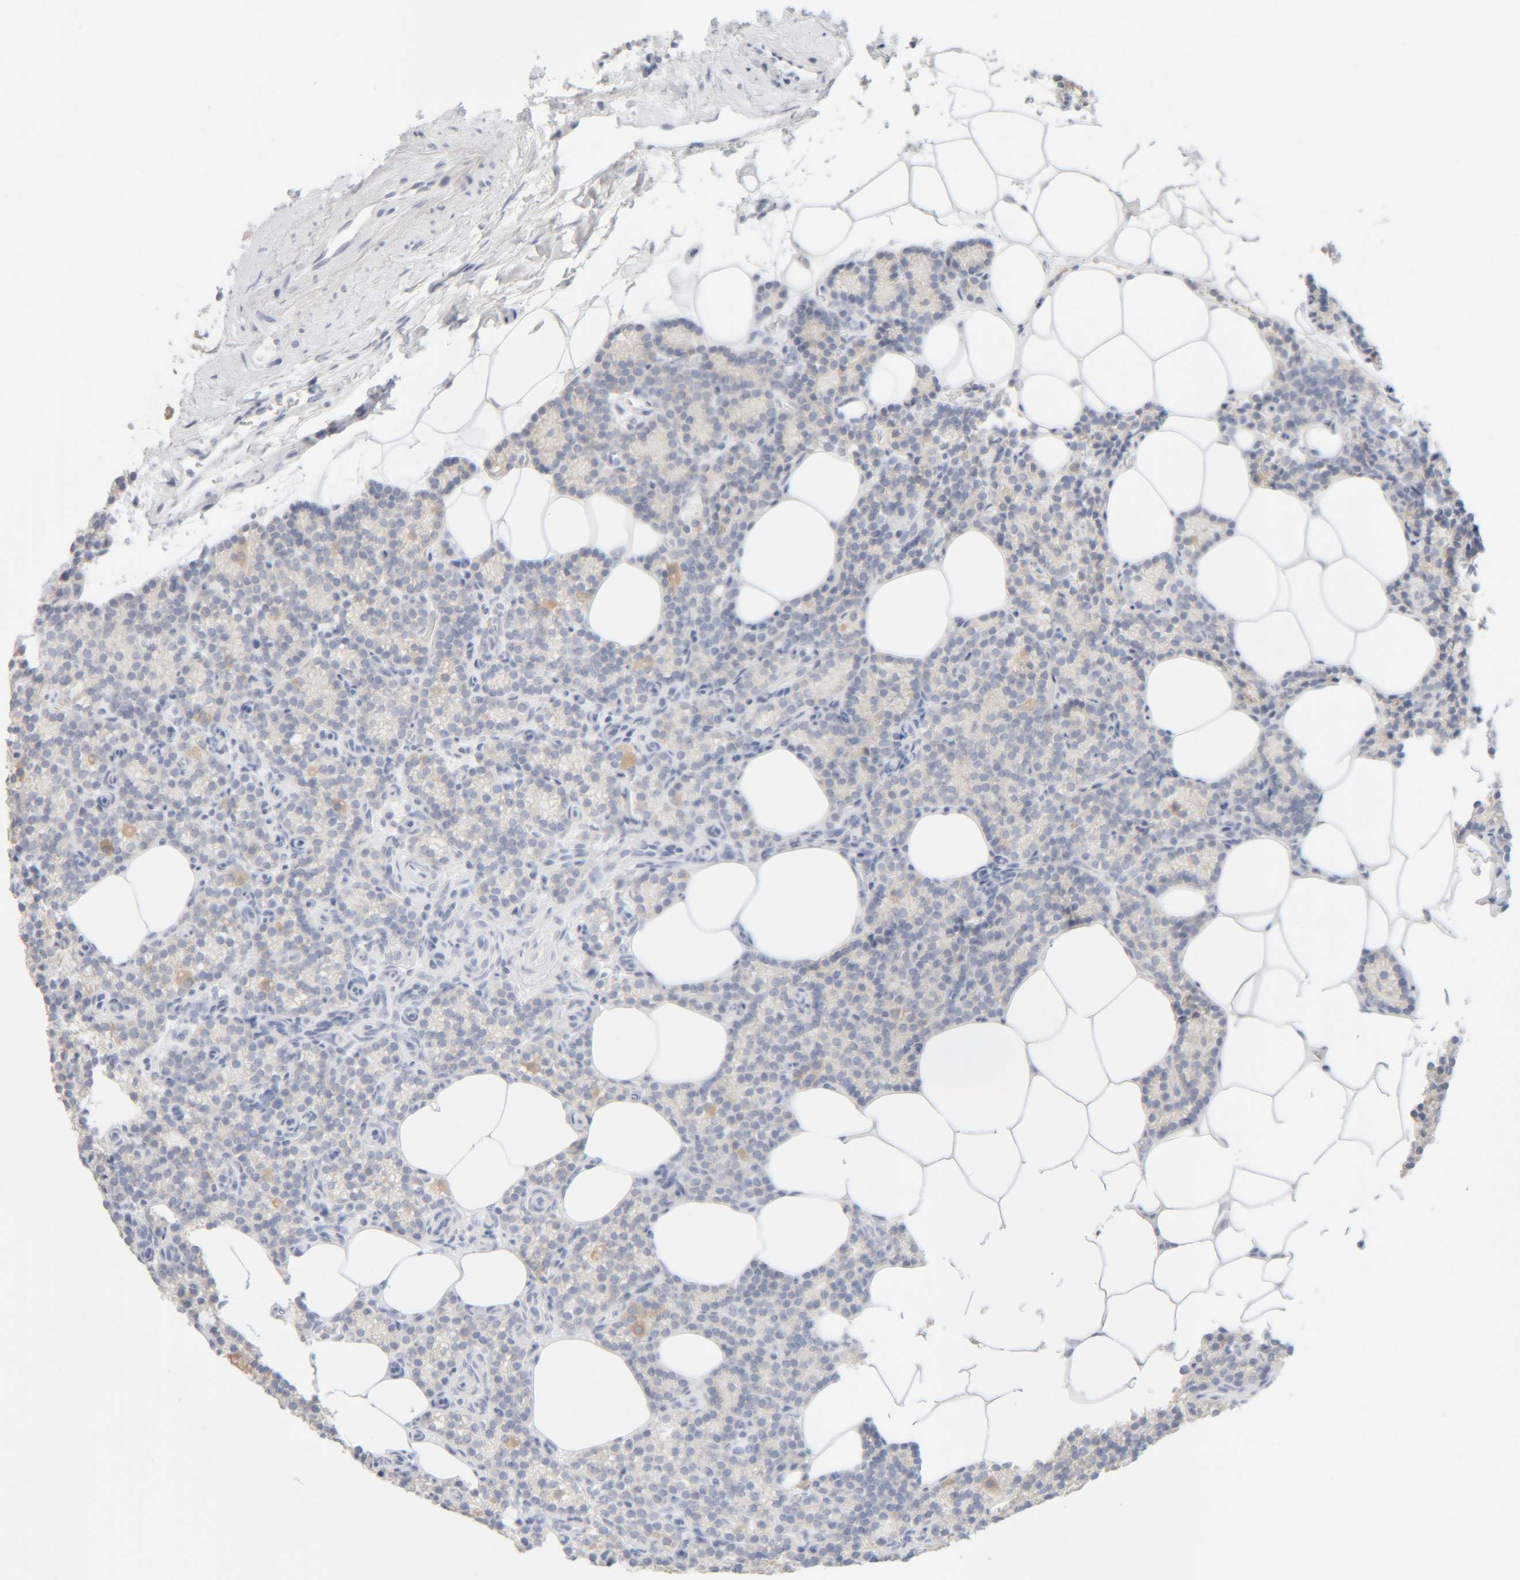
{"staining": {"intensity": "weak", "quantity": "<25%", "location": "cytoplasmic/membranous"}, "tissue": "parathyroid gland", "cell_type": "Glandular cells", "image_type": "normal", "snomed": [{"axis": "morphology", "description": "Normal tissue, NOS"}, {"axis": "topography", "description": "Parathyroid gland"}], "caption": "IHC micrograph of normal human parathyroid gland stained for a protein (brown), which displays no positivity in glandular cells.", "gene": "RIDA", "patient": {"sex": "male", "age": 58}}